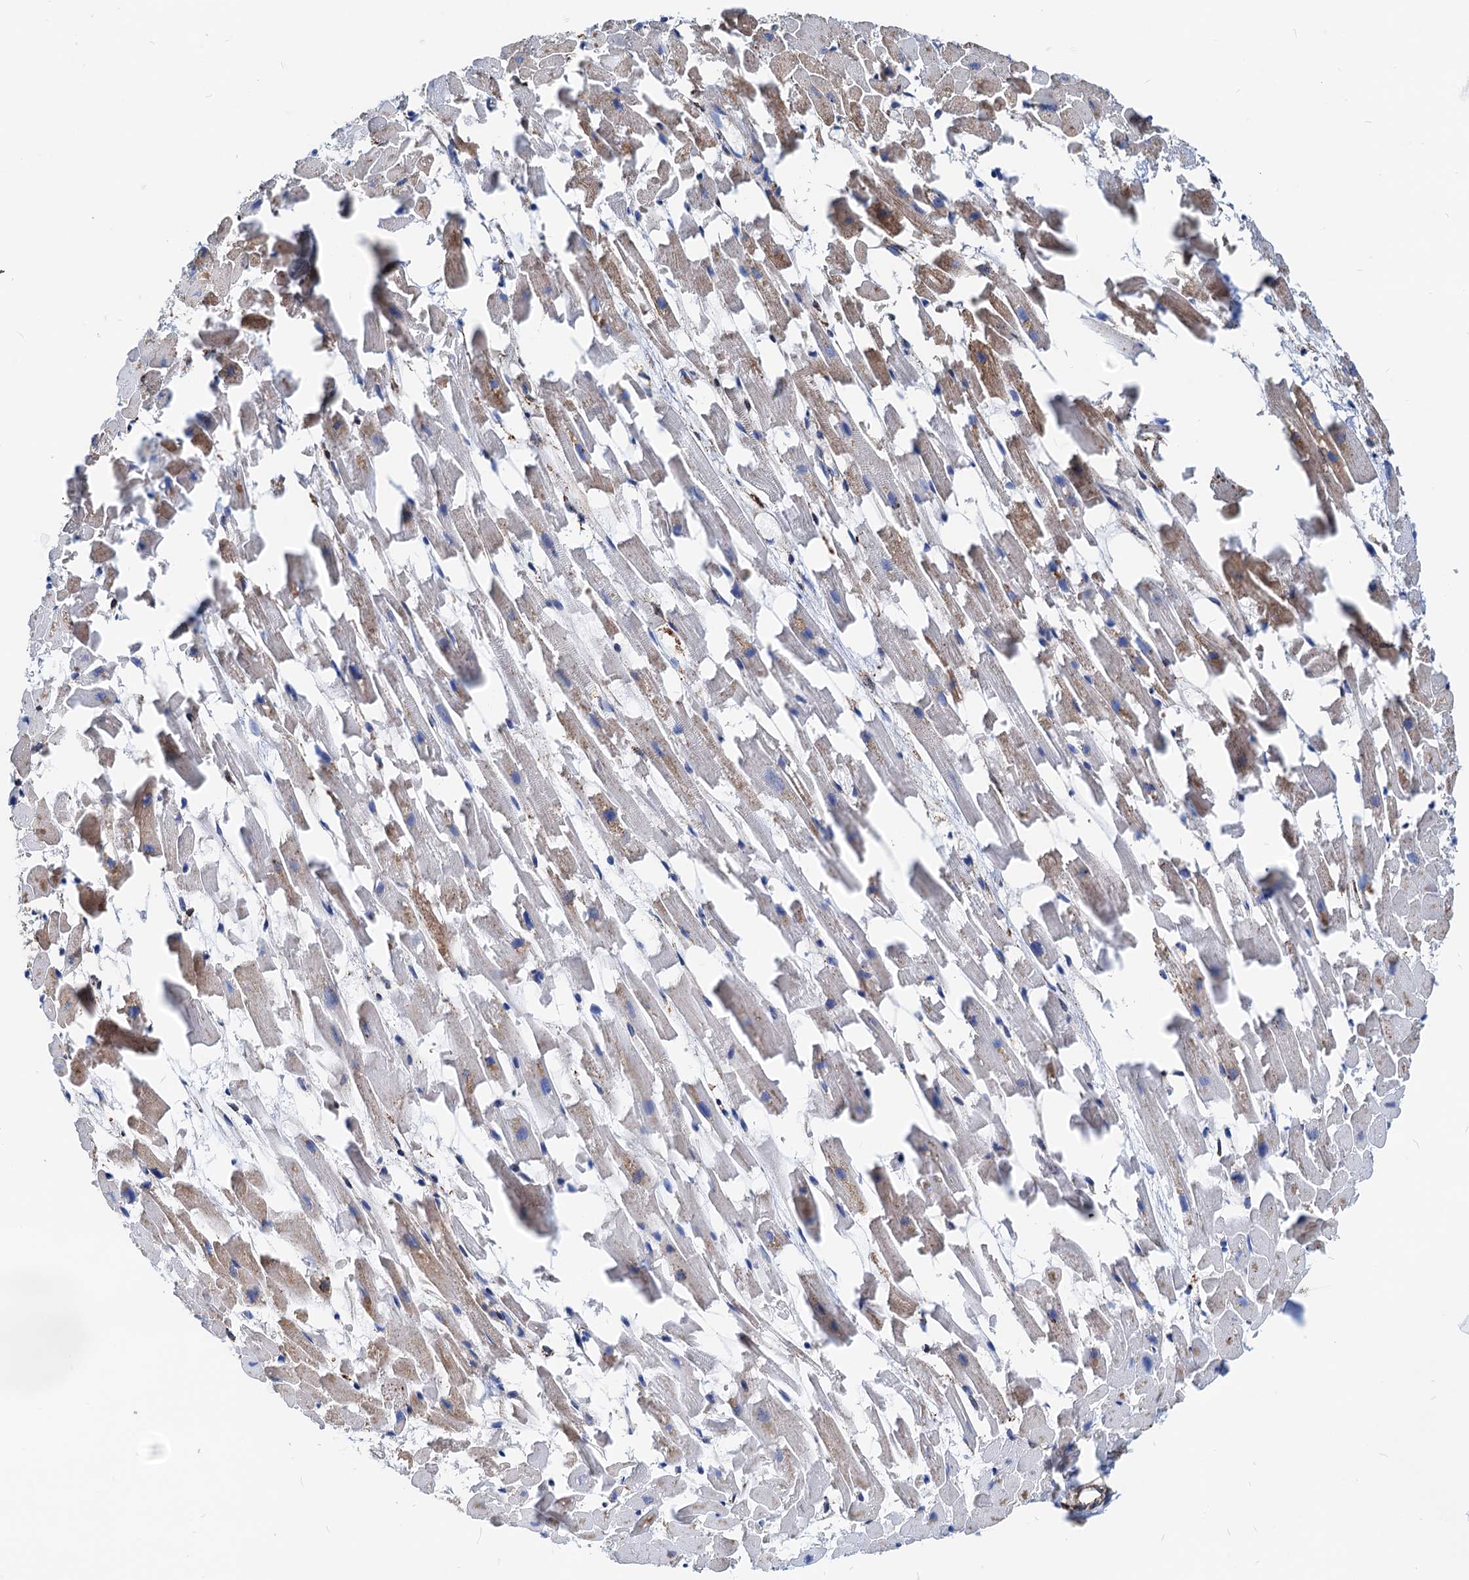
{"staining": {"intensity": "moderate", "quantity": "25%-75%", "location": "cytoplasmic/membranous"}, "tissue": "heart muscle", "cell_type": "Cardiomyocytes", "image_type": "normal", "snomed": [{"axis": "morphology", "description": "Normal tissue, NOS"}, {"axis": "topography", "description": "Heart"}], "caption": "A high-resolution image shows immunohistochemistry (IHC) staining of normal heart muscle, which shows moderate cytoplasmic/membranous expression in approximately 25%-75% of cardiomyocytes. (DAB IHC, brown staining for protein, blue staining for nuclei).", "gene": "HSPA5", "patient": {"sex": "female", "age": 64}}